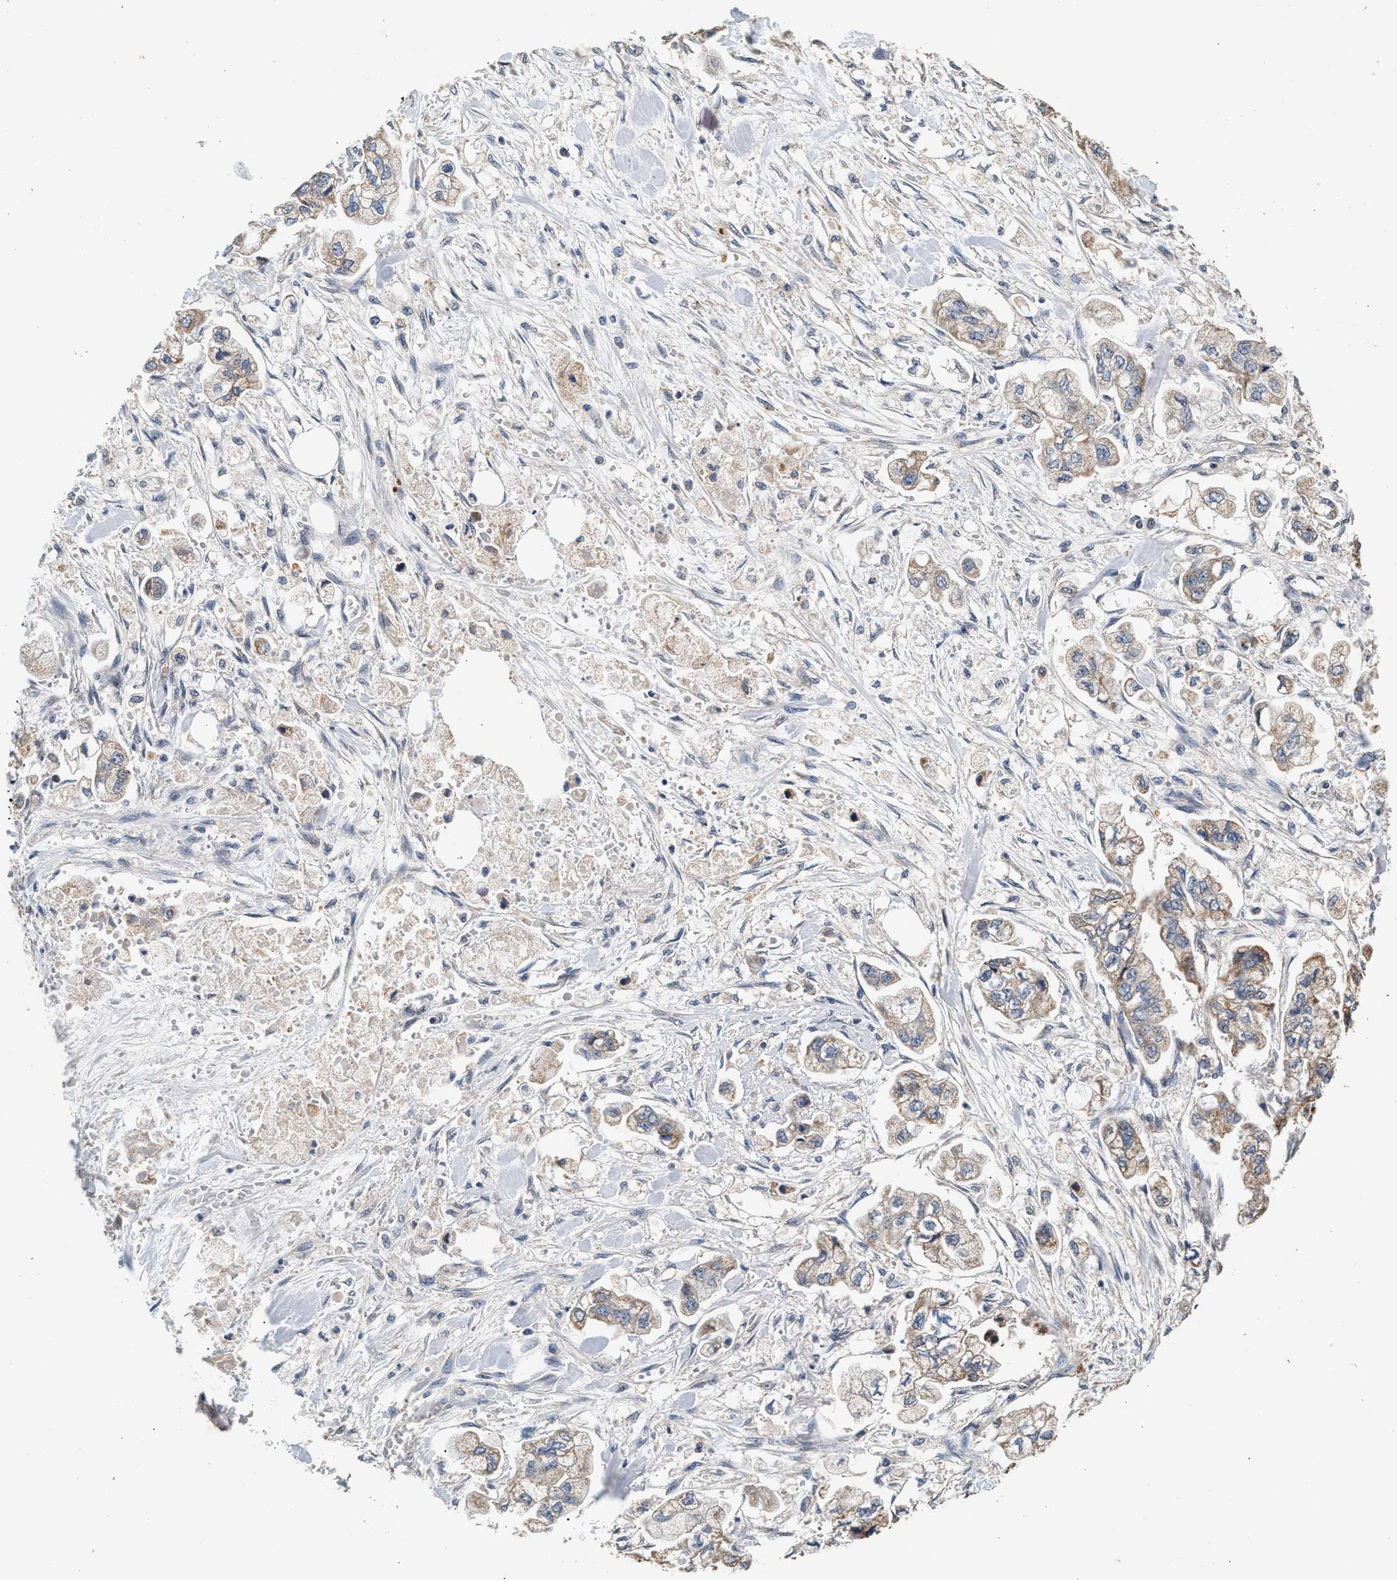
{"staining": {"intensity": "moderate", "quantity": ">75%", "location": "cytoplasmic/membranous"}, "tissue": "stomach cancer", "cell_type": "Tumor cells", "image_type": "cancer", "snomed": [{"axis": "morphology", "description": "Normal tissue, NOS"}, {"axis": "morphology", "description": "Adenocarcinoma, NOS"}, {"axis": "topography", "description": "Stomach"}], "caption": "The photomicrograph demonstrates a brown stain indicating the presence of a protein in the cytoplasmic/membranous of tumor cells in stomach adenocarcinoma. The staining is performed using DAB (3,3'-diaminobenzidine) brown chromogen to label protein expression. The nuclei are counter-stained blue using hematoxylin.", "gene": "PTGR3", "patient": {"sex": "male", "age": 62}}